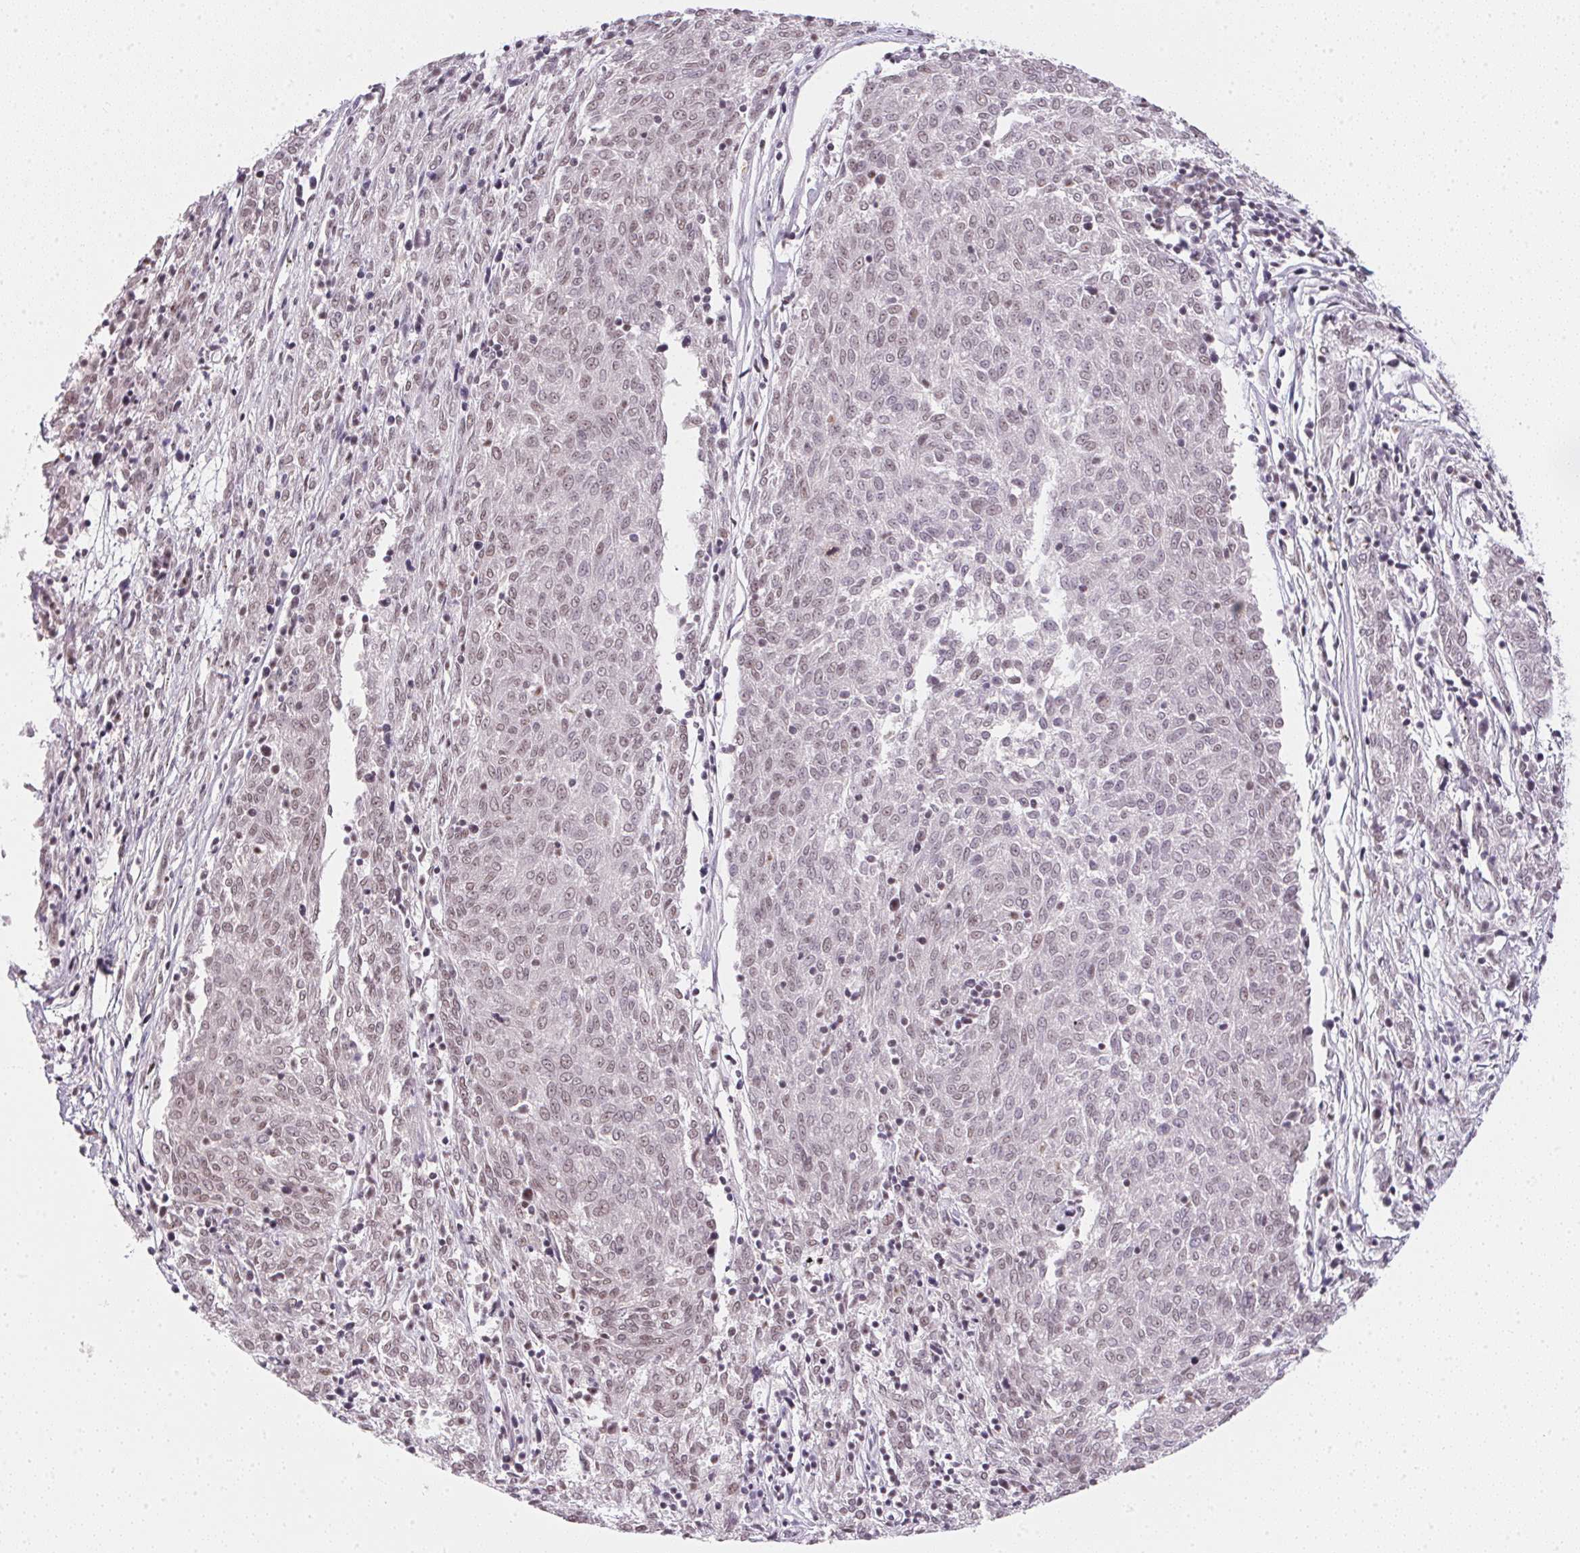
{"staining": {"intensity": "negative", "quantity": "none", "location": "none"}, "tissue": "melanoma", "cell_type": "Tumor cells", "image_type": "cancer", "snomed": [{"axis": "morphology", "description": "Malignant melanoma, NOS"}, {"axis": "topography", "description": "Skin"}], "caption": "This is an IHC photomicrograph of human malignant melanoma. There is no staining in tumor cells.", "gene": "SRSF7", "patient": {"sex": "female", "age": 72}}